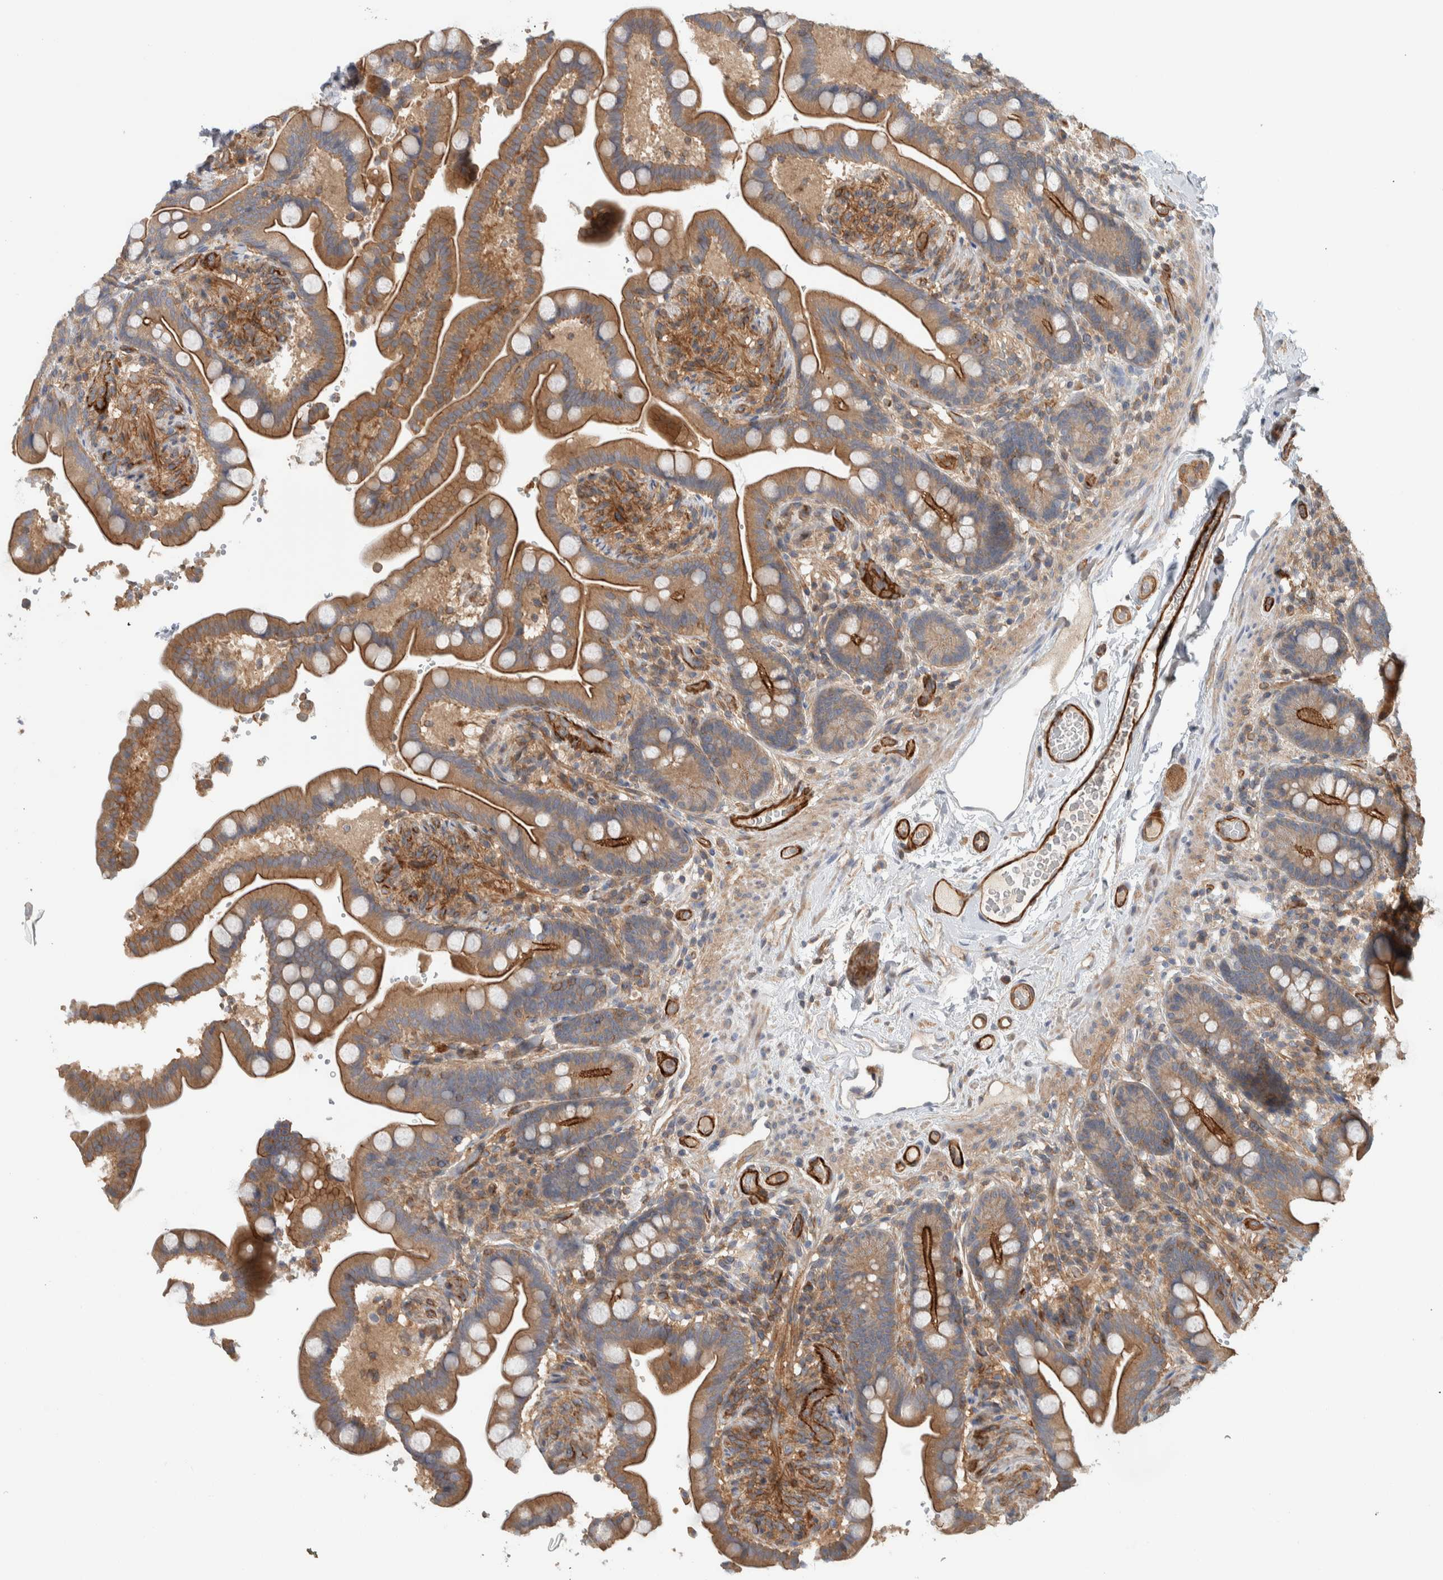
{"staining": {"intensity": "strong", "quantity": ">75%", "location": "cytoplasmic/membranous"}, "tissue": "colon", "cell_type": "Endothelial cells", "image_type": "normal", "snomed": [{"axis": "morphology", "description": "Normal tissue, NOS"}, {"axis": "topography", "description": "Smooth muscle"}, {"axis": "topography", "description": "Colon"}], "caption": "Endothelial cells demonstrate strong cytoplasmic/membranous expression in approximately >75% of cells in benign colon.", "gene": "MPRIP", "patient": {"sex": "male", "age": 73}}